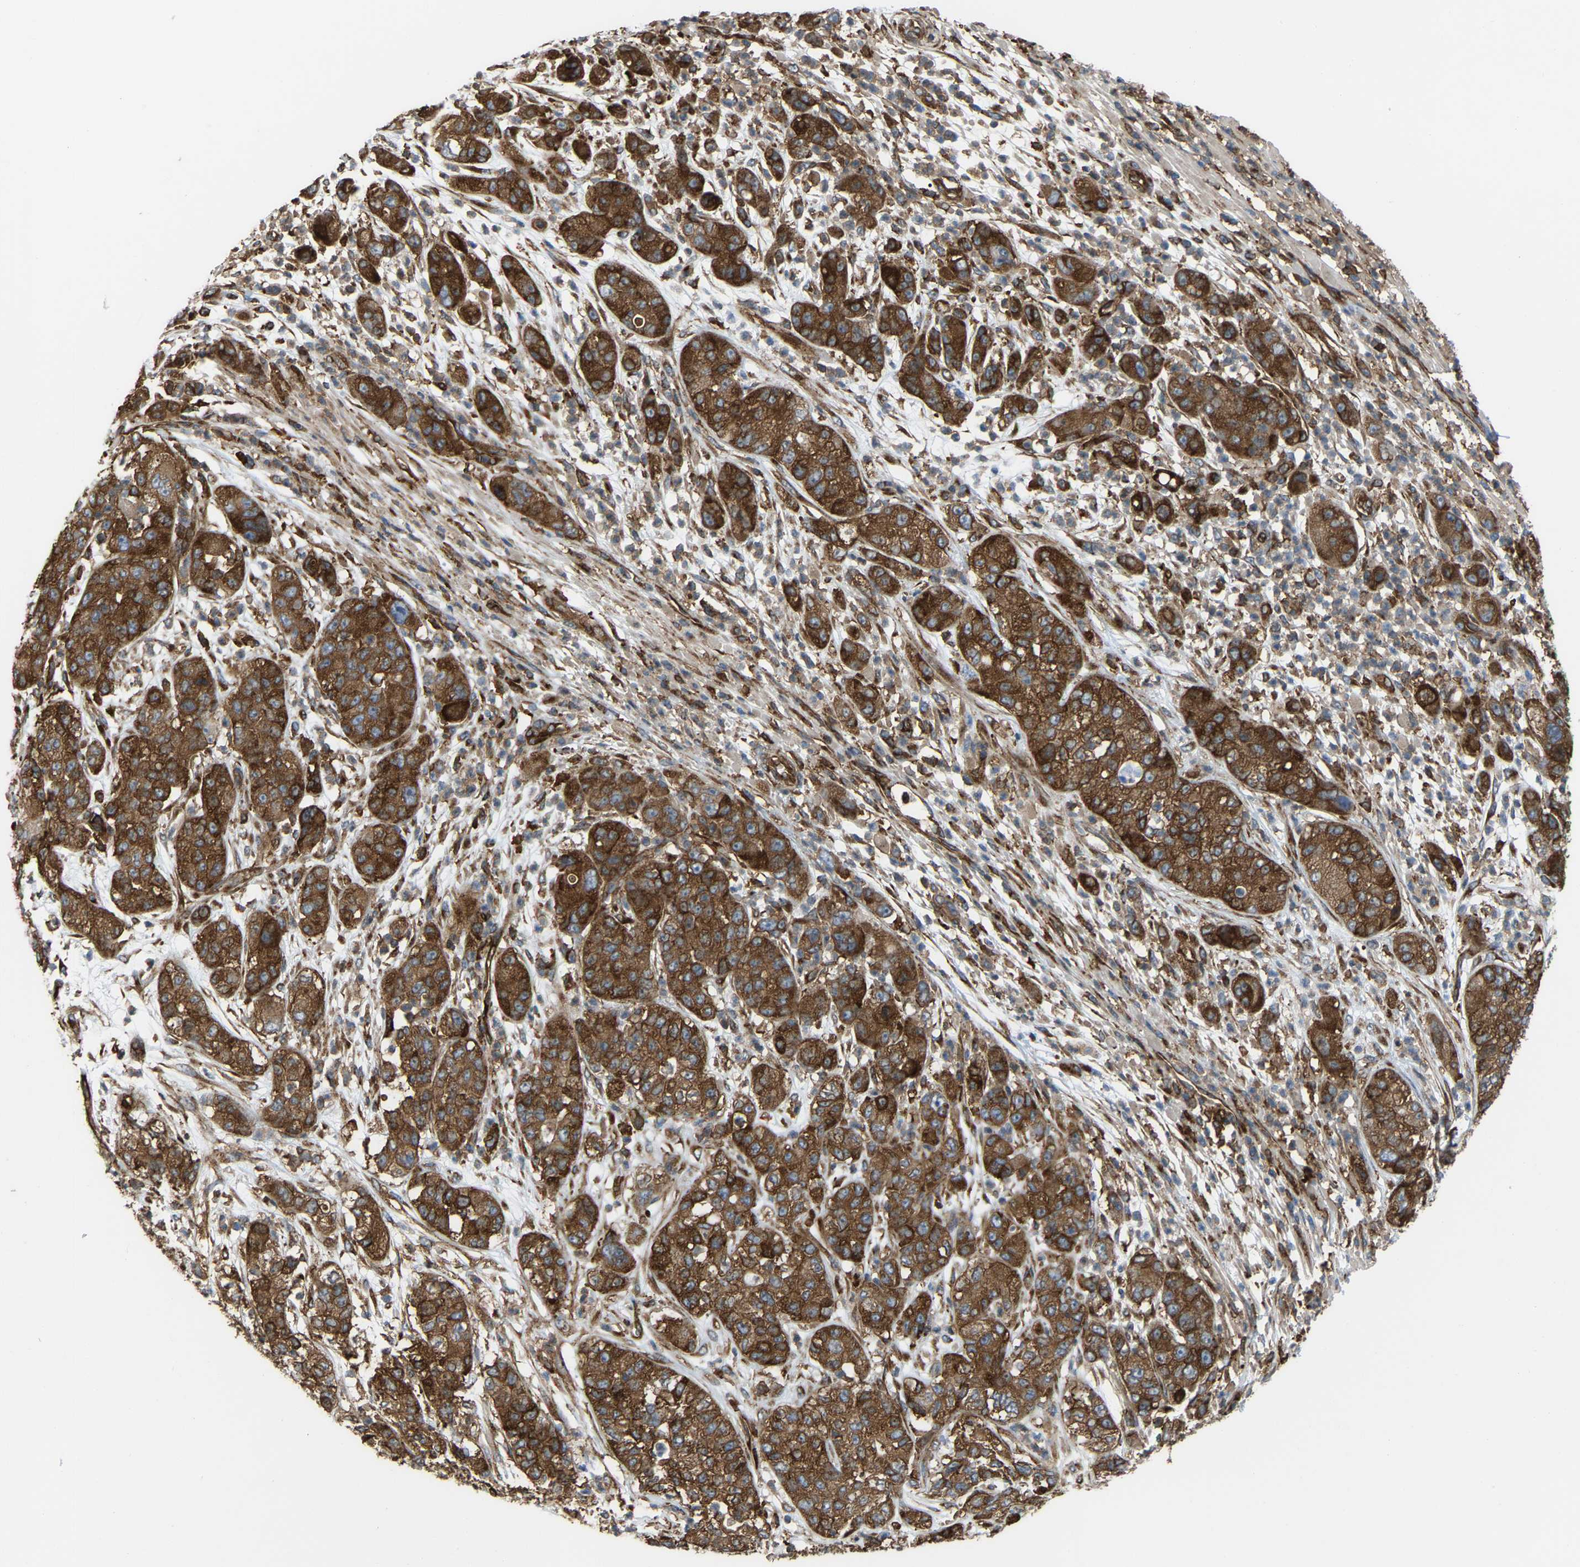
{"staining": {"intensity": "strong", "quantity": ">75%", "location": "cytoplasmic/membranous"}, "tissue": "pancreatic cancer", "cell_type": "Tumor cells", "image_type": "cancer", "snomed": [{"axis": "morphology", "description": "Adenocarcinoma, NOS"}, {"axis": "topography", "description": "Pancreas"}], "caption": "Tumor cells display strong cytoplasmic/membranous staining in about >75% of cells in pancreatic cancer. The protein of interest is shown in brown color, while the nuclei are stained blue.", "gene": "PICALM", "patient": {"sex": "female", "age": 78}}